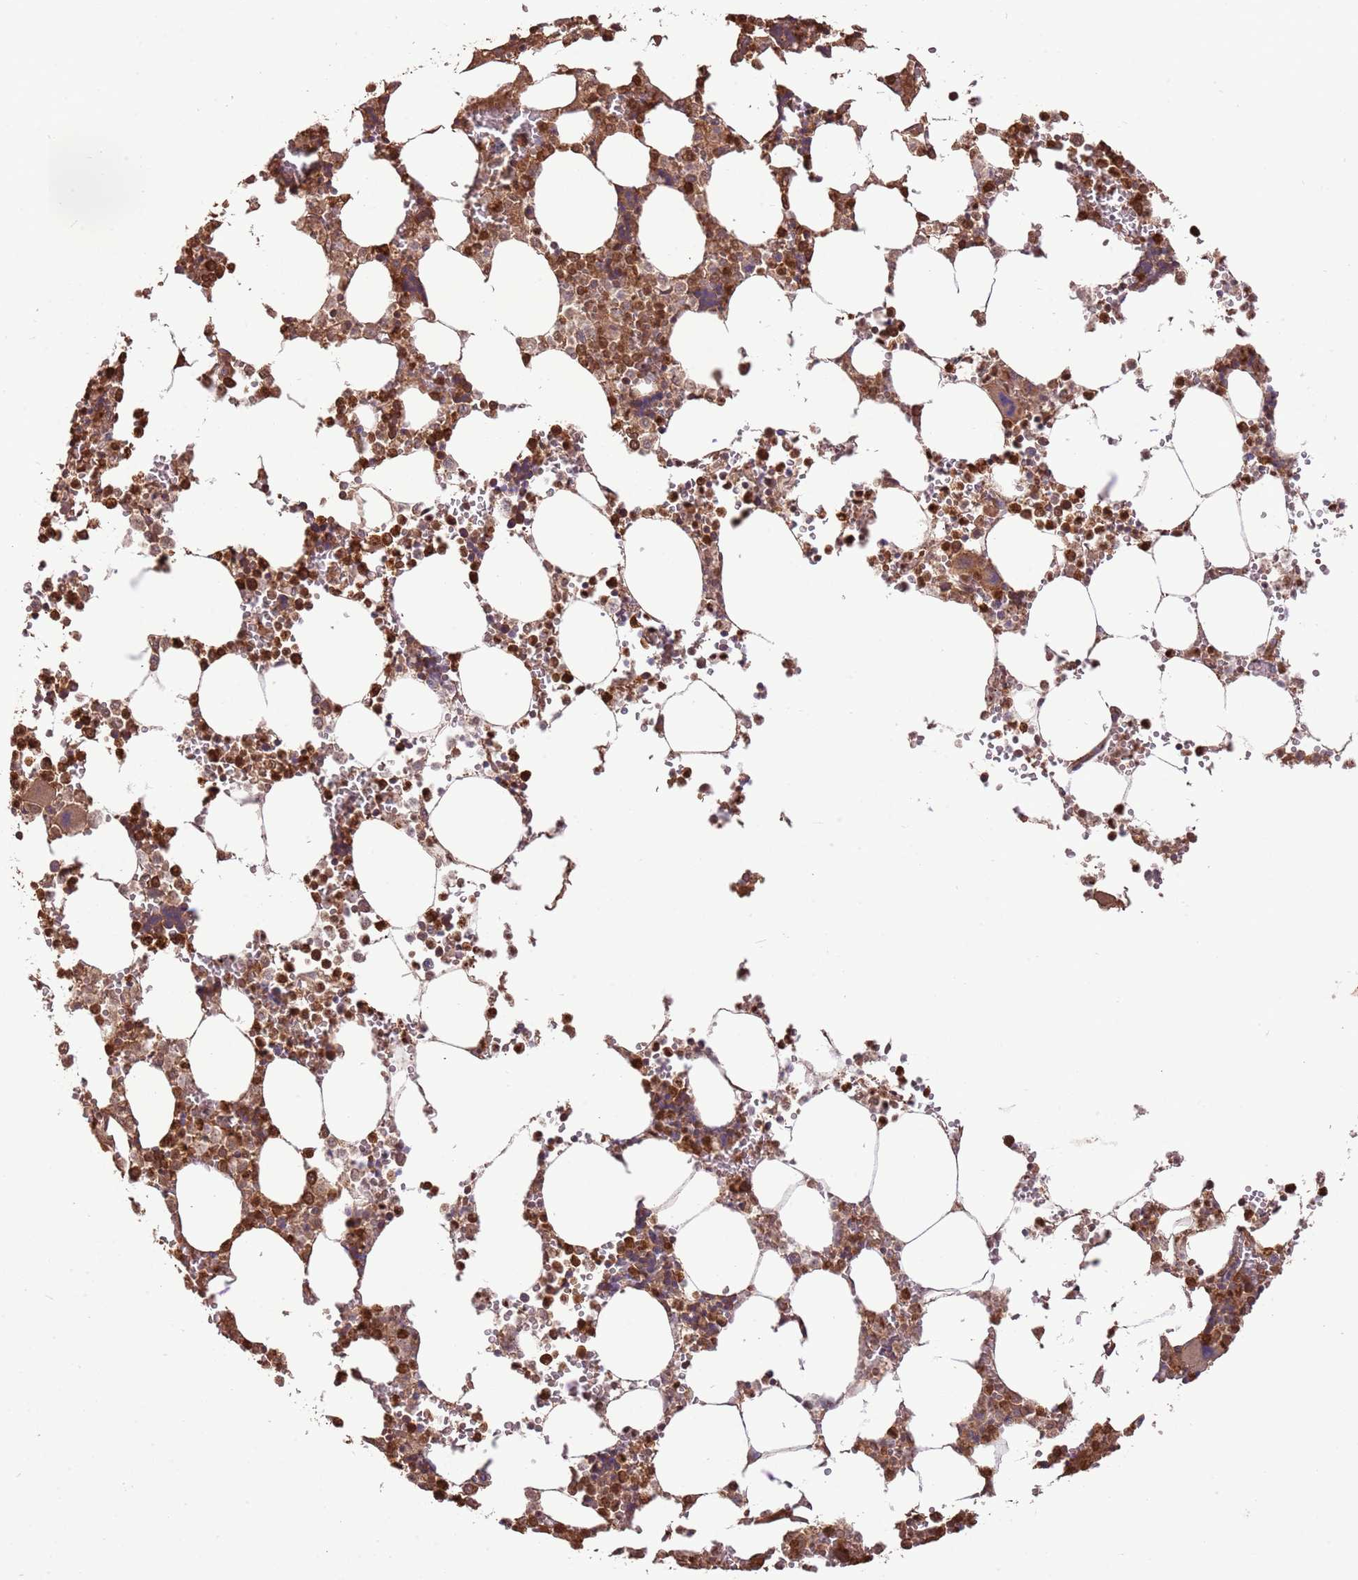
{"staining": {"intensity": "strong", "quantity": ">75%", "location": "cytoplasmic/membranous,nuclear"}, "tissue": "bone marrow", "cell_type": "Hematopoietic cells", "image_type": "normal", "snomed": [{"axis": "morphology", "description": "Normal tissue, NOS"}, {"axis": "topography", "description": "Bone marrow"}], "caption": "Protein expression analysis of normal human bone marrow reveals strong cytoplasmic/membranous,nuclear staining in about >75% of hematopoietic cells. (DAB (3,3'-diaminobenzidine) = brown stain, brightfield microscopy at high magnification).", "gene": "AMIGO1", "patient": {"sex": "male", "age": 64}}